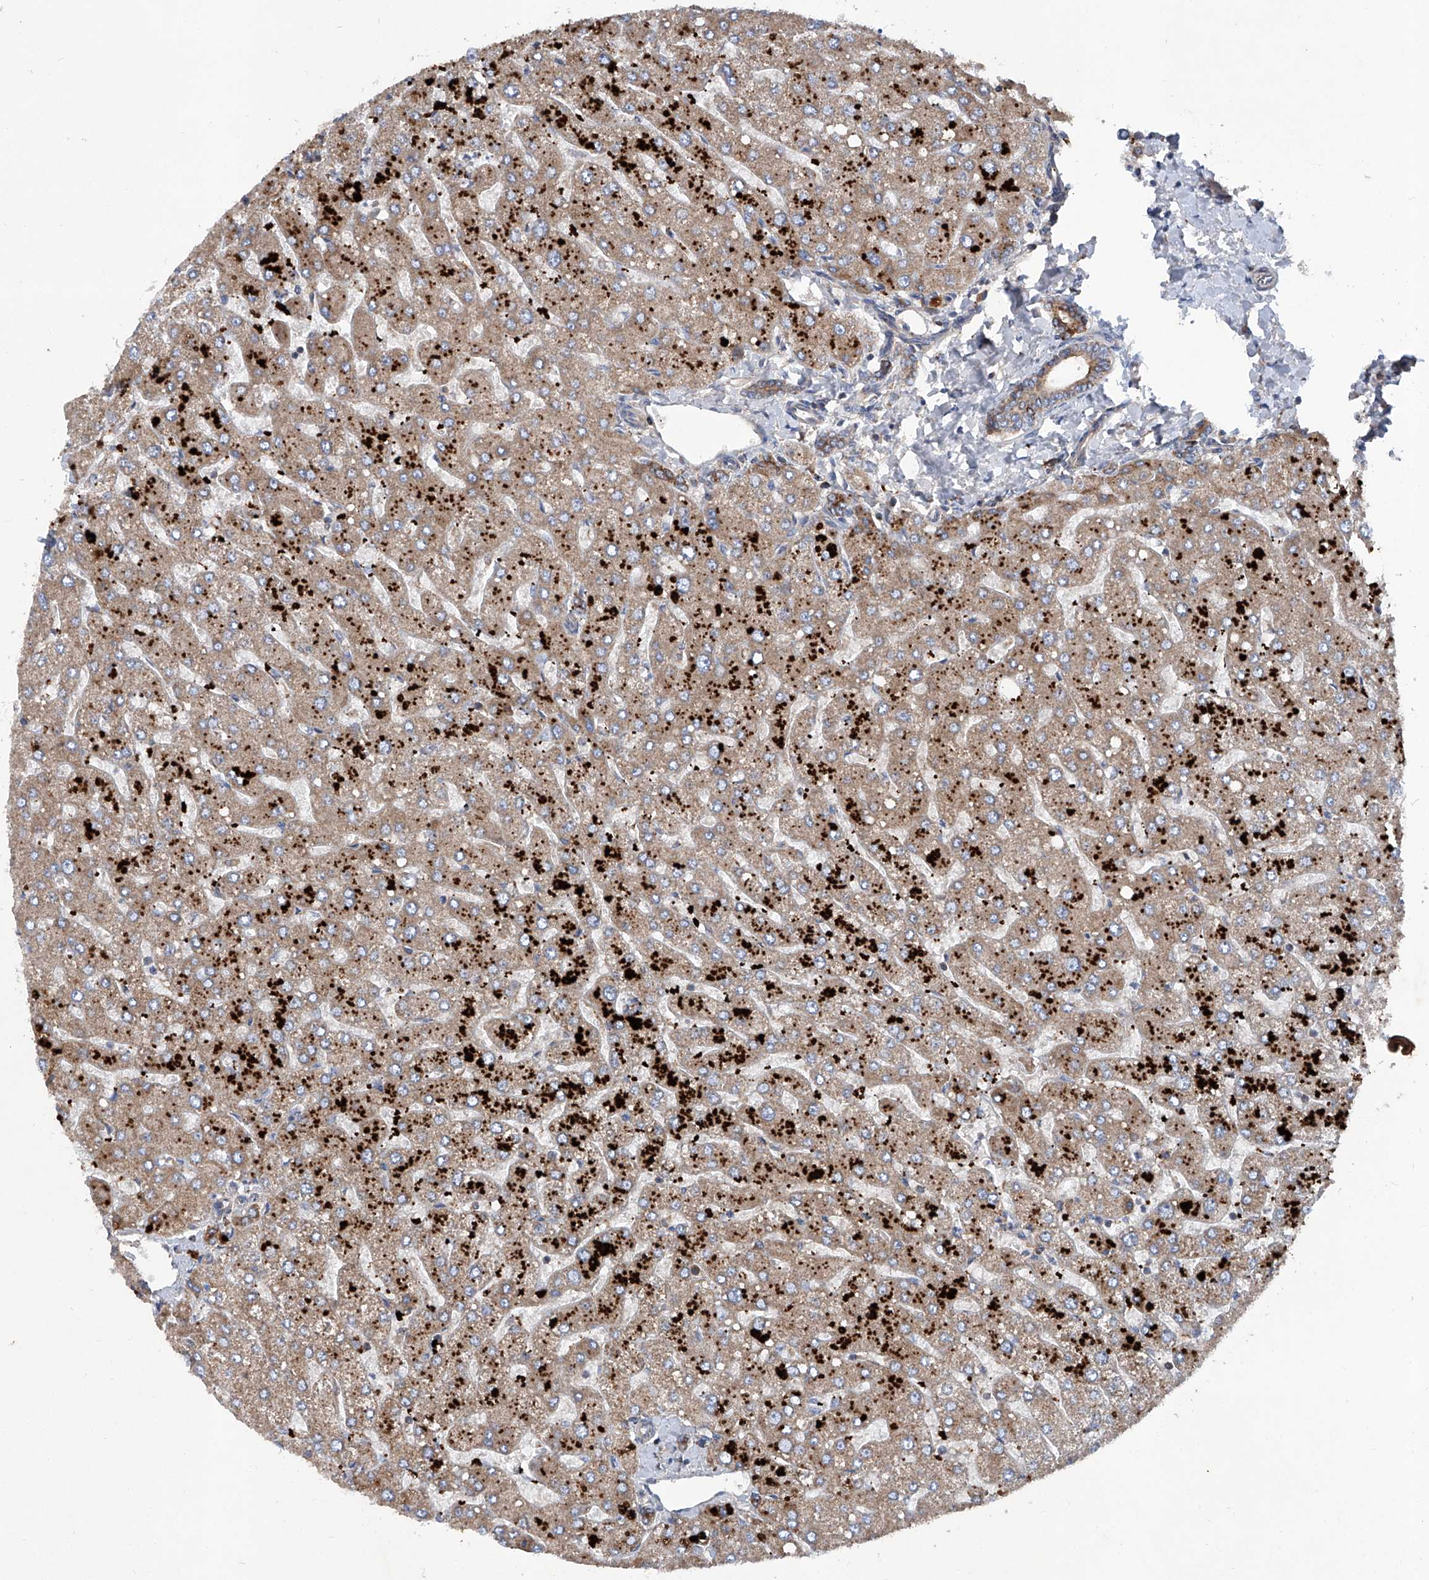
{"staining": {"intensity": "moderate", "quantity": ">75%", "location": "cytoplasmic/membranous"}, "tissue": "liver", "cell_type": "Cholangiocytes", "image_type": "normal", "snomed": [{"axis": "morphology", "description": "Normal tissue, NOS"}, {"axis": "topography", "description": "Liver"}], "caption": "This micrograph demonstrates unremarkable liver stained with IHC to label a protein in brown. The cytoplasmic/membranous of cholangiocytes show moderate positivity for the protein. Nuclei are counter-stained blue.", "gene": "ASCC3", "patient": {"sex": "male", "age": 55}}